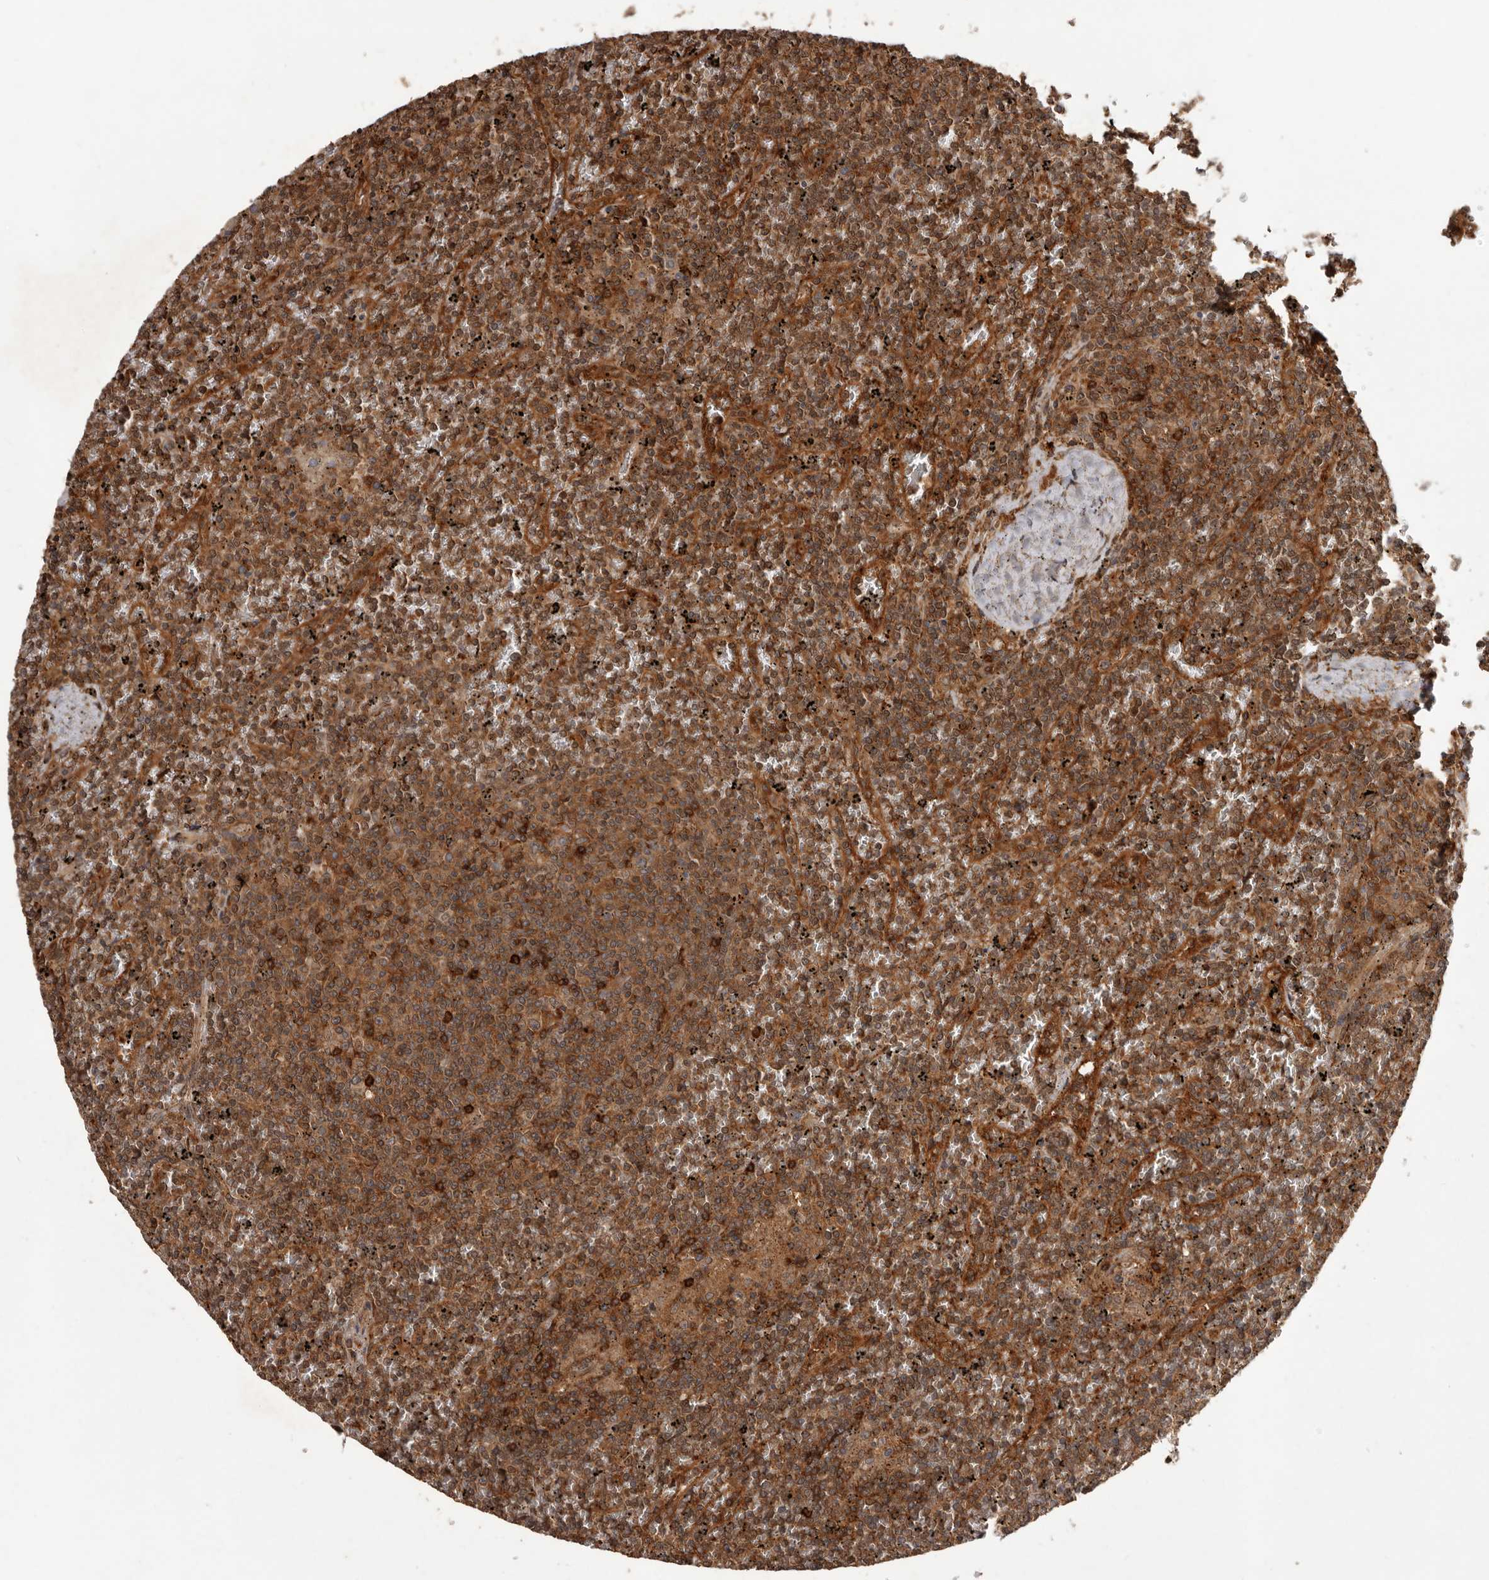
{"staining": {"intensity": "strong", "quantity": ">75%", "location": "cytoplasmic/membranous"}, "tissue": "lymphoma", "cell_type": "Tumor cells", "image_type": "cancer", "snomed": [{"axis": "morphology", "description": "Malignant lymphoma, non-Hodgkin's type, Low grade"}, {"axis": "topography", "description": "Spleen"}], "caption": "A histopathology image of human lymphoma stained for a protein reveals strong cytoplasmic/membranous brown staining in tumor cells. (DAB = brown stain, brightfield microscopy at high magnification).", "gene": "SLC22A3", "patient": {"sex": "female", "age": 19}}